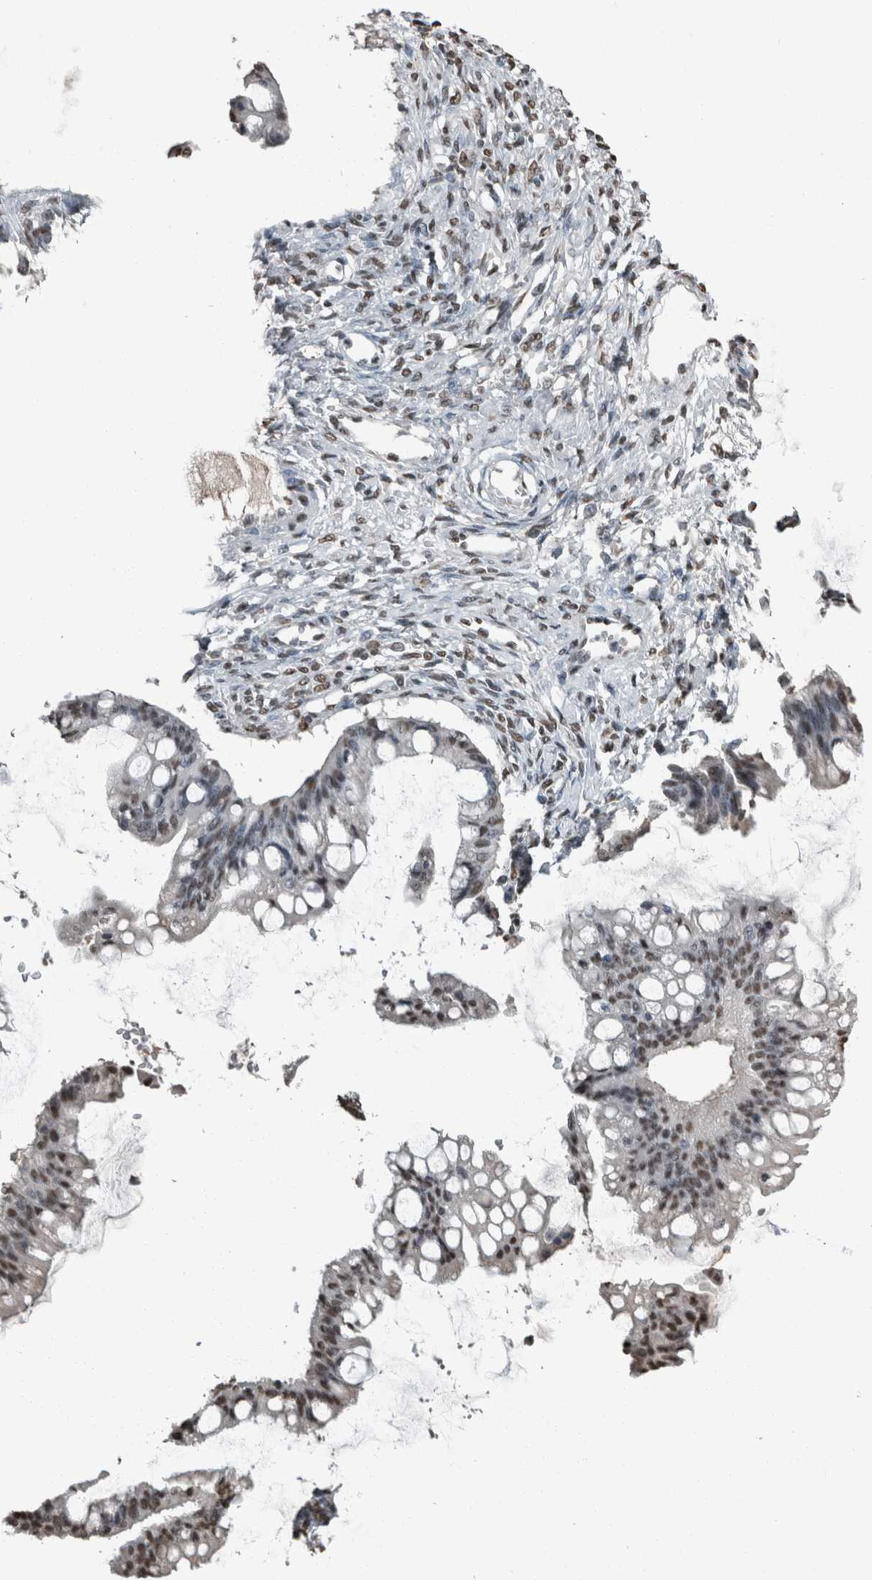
{"staining": {"intensity": "moderate", "quantity": ">75%", "location": "nuclear"}, "tissue": "ovarian cancer", "cell_type": "Tumor cells", "image_type": "cancer", "snomed": [{"axis": "morphology", "description": "Cystadenocarcinoma, mucinous, NOS"}, {"axis": "topography", "description": "Ovary"}], "caption": "Moderate nuclear protein staining is seen in about >75% of tumor cells in ovarian cancer.", "gene": "TGS1", "patient": {"sex": "female", "age": 73}}